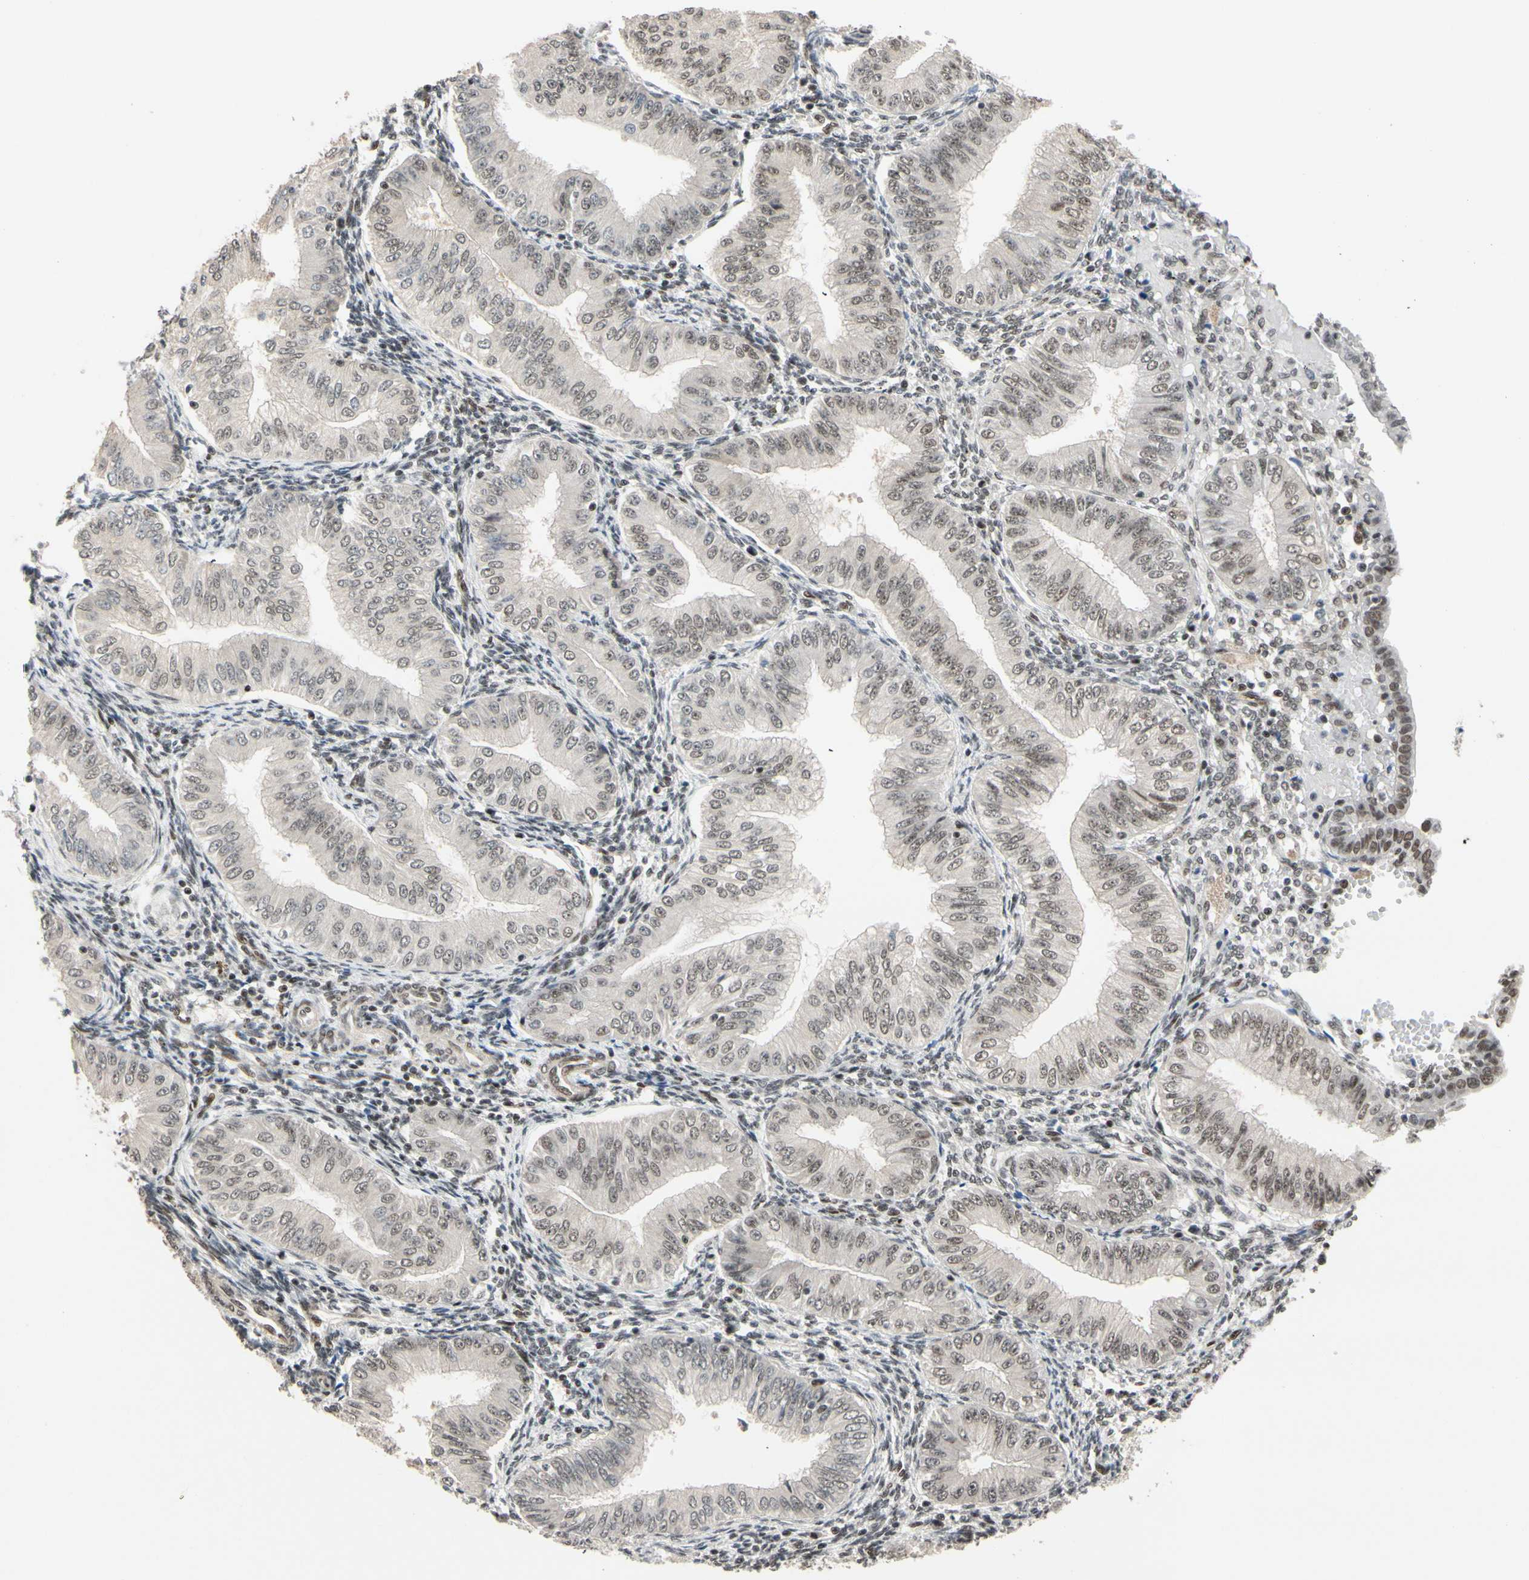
{"staining": {"intensity": "weak", "quantity": "25%-75%", "location": "nuclear"}, "tissue": "endometrial cancer", "cell_type": "Tumor cells", "image_type": "cancer", "snomed": [{"axis": "morphology", "description": "Normal tissue, NOS"}, {"axis": "morphology", "description": "Adenocarcinoma, NOS"}, {"axis": "topography", "description": "Endometrium"}], "caption": "Endometrial cancer tissue shows weak nuclear staining in about 25%-75% of tumor cells, visualized by immunohistochemistry.", "gene": "TAF4", "patient": {"sex": "female", "age": 53}}